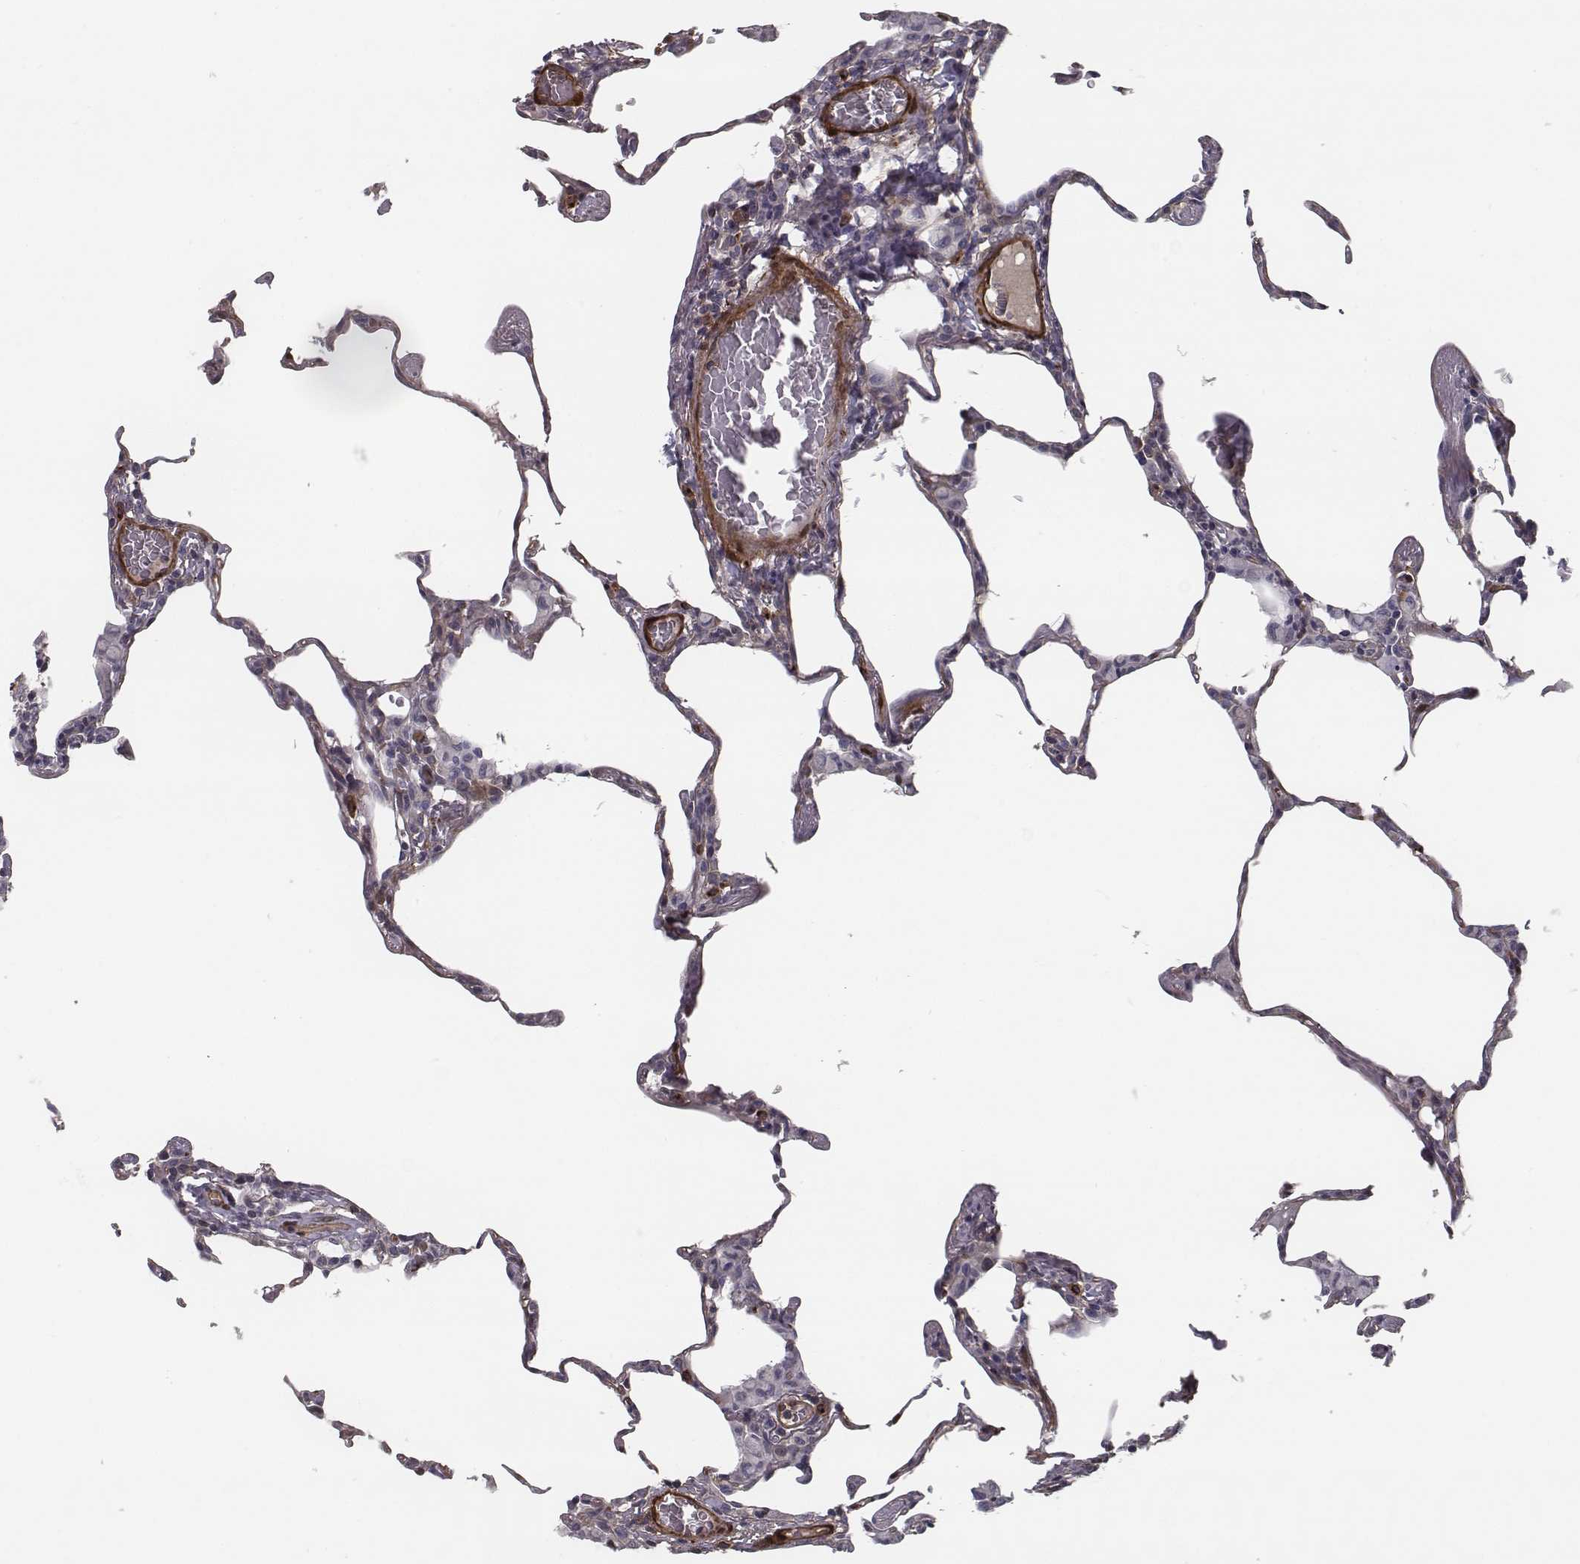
{"staining": {"intensity": "negative", "quantity": "none", "location": "none"}, "tissue": "lung", "cell_type": "Alveolar cells", "image_type": "normal", "snomed": [{"axis": "morphology", "description": "Normal tissue, NOS"}, {"axis": "topography", "description": "Lung"}], "caption": "Immunohistochemical staining of unremarkable human lung exhibits no significant expression in alveolar cells.", "gene": "ISYNA1", "patient": {"sex": "female", "age": 57}}